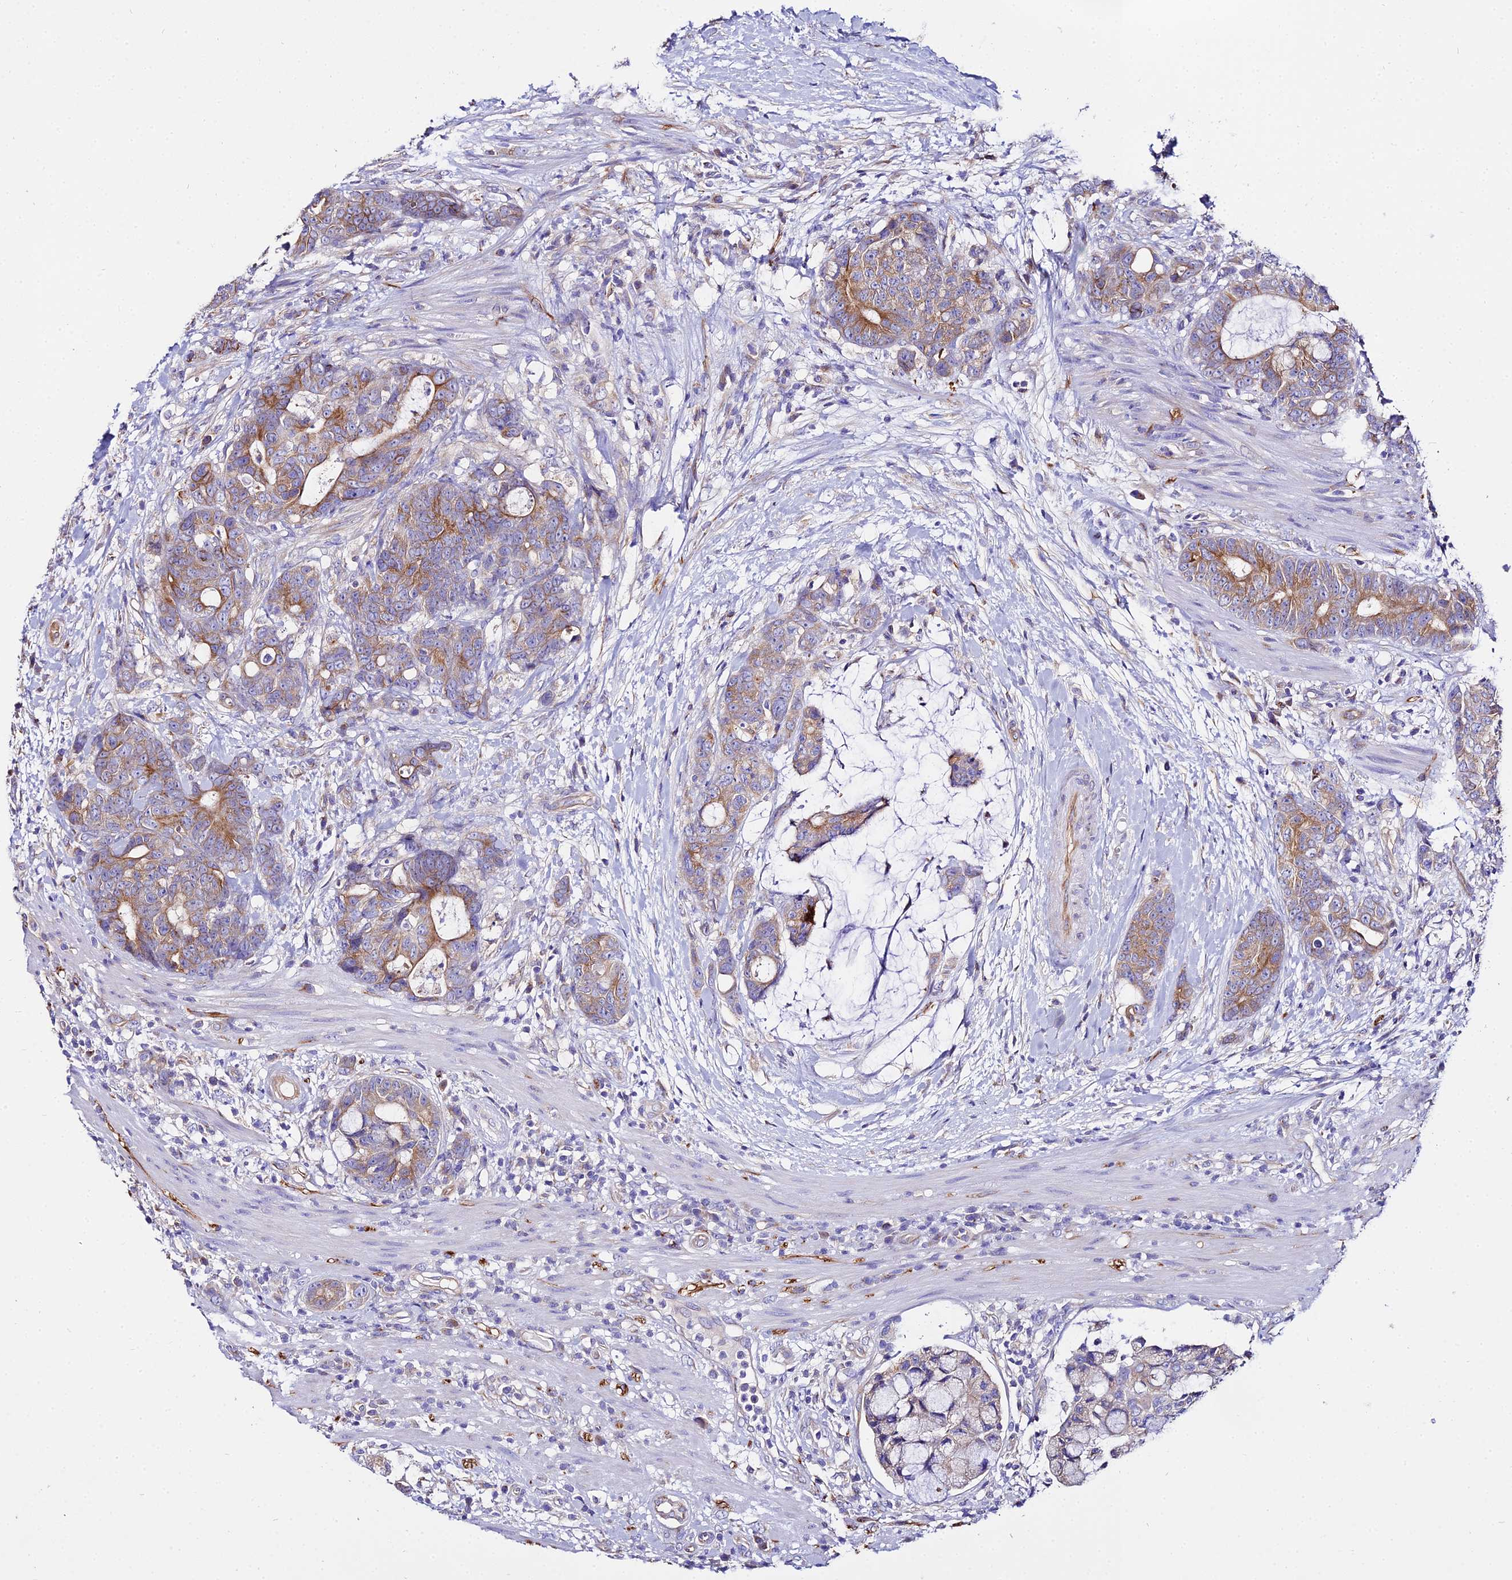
{"staining": {"intensity": "moderate", "quantity": ">75%", "location": "cytoplasmic/membranous"}, "tissue": "colorectal cancer", "cell_type": "Tumor cells", "image_type": "cancer", "snomed": [{"axis": "morphology", "description": "Adenocarcinoma, NOS"}, {"axis": "topography", "description": "Colon"}], "caption": "This is an image of immunohistochemistry (IHC) staining of colorectal cancer, which shows moderate staining in the cytoplasmic/membranous of tumor cells.", "gene": "TUBA3D", "patient": {"sex": "female", "age": 82}}